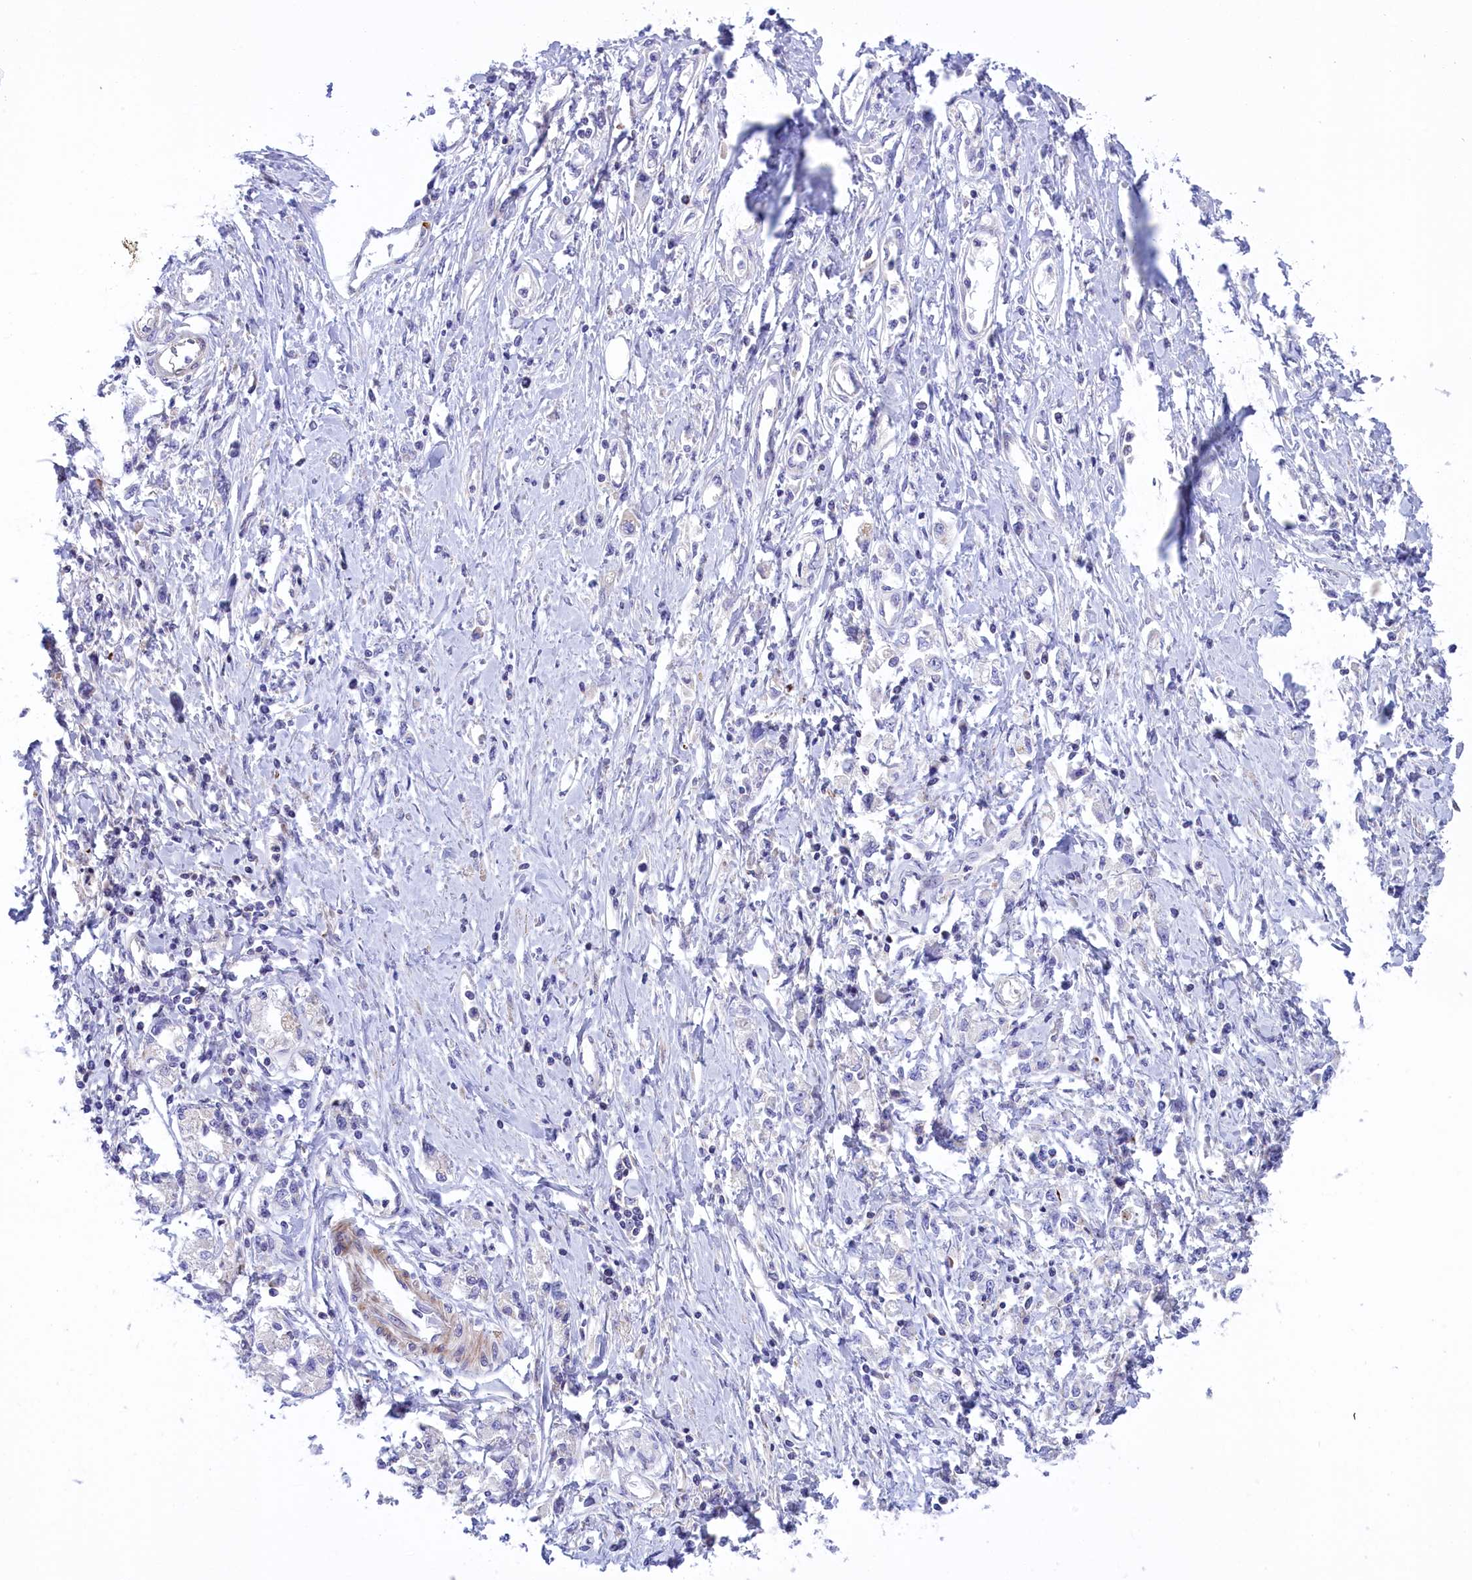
{"staining": {"intensity": "negative", "quantity": "none", "location": "none"}, "tissue": "stomach cancer", "cell_type": "Tumor cells", "image_type": "cancer", "snomed": [{"axis": "morphology", "description": "Adenocarcinoma, NOS"}, {"axis": "topography", "description": "Stomach"}], "caption": "Human stomach cancer stained for a protein using IHC displays no positivity in tumor cells.", "gene": "CORO7-PAM16", "patient": {"sex": "female", "age": 76}}